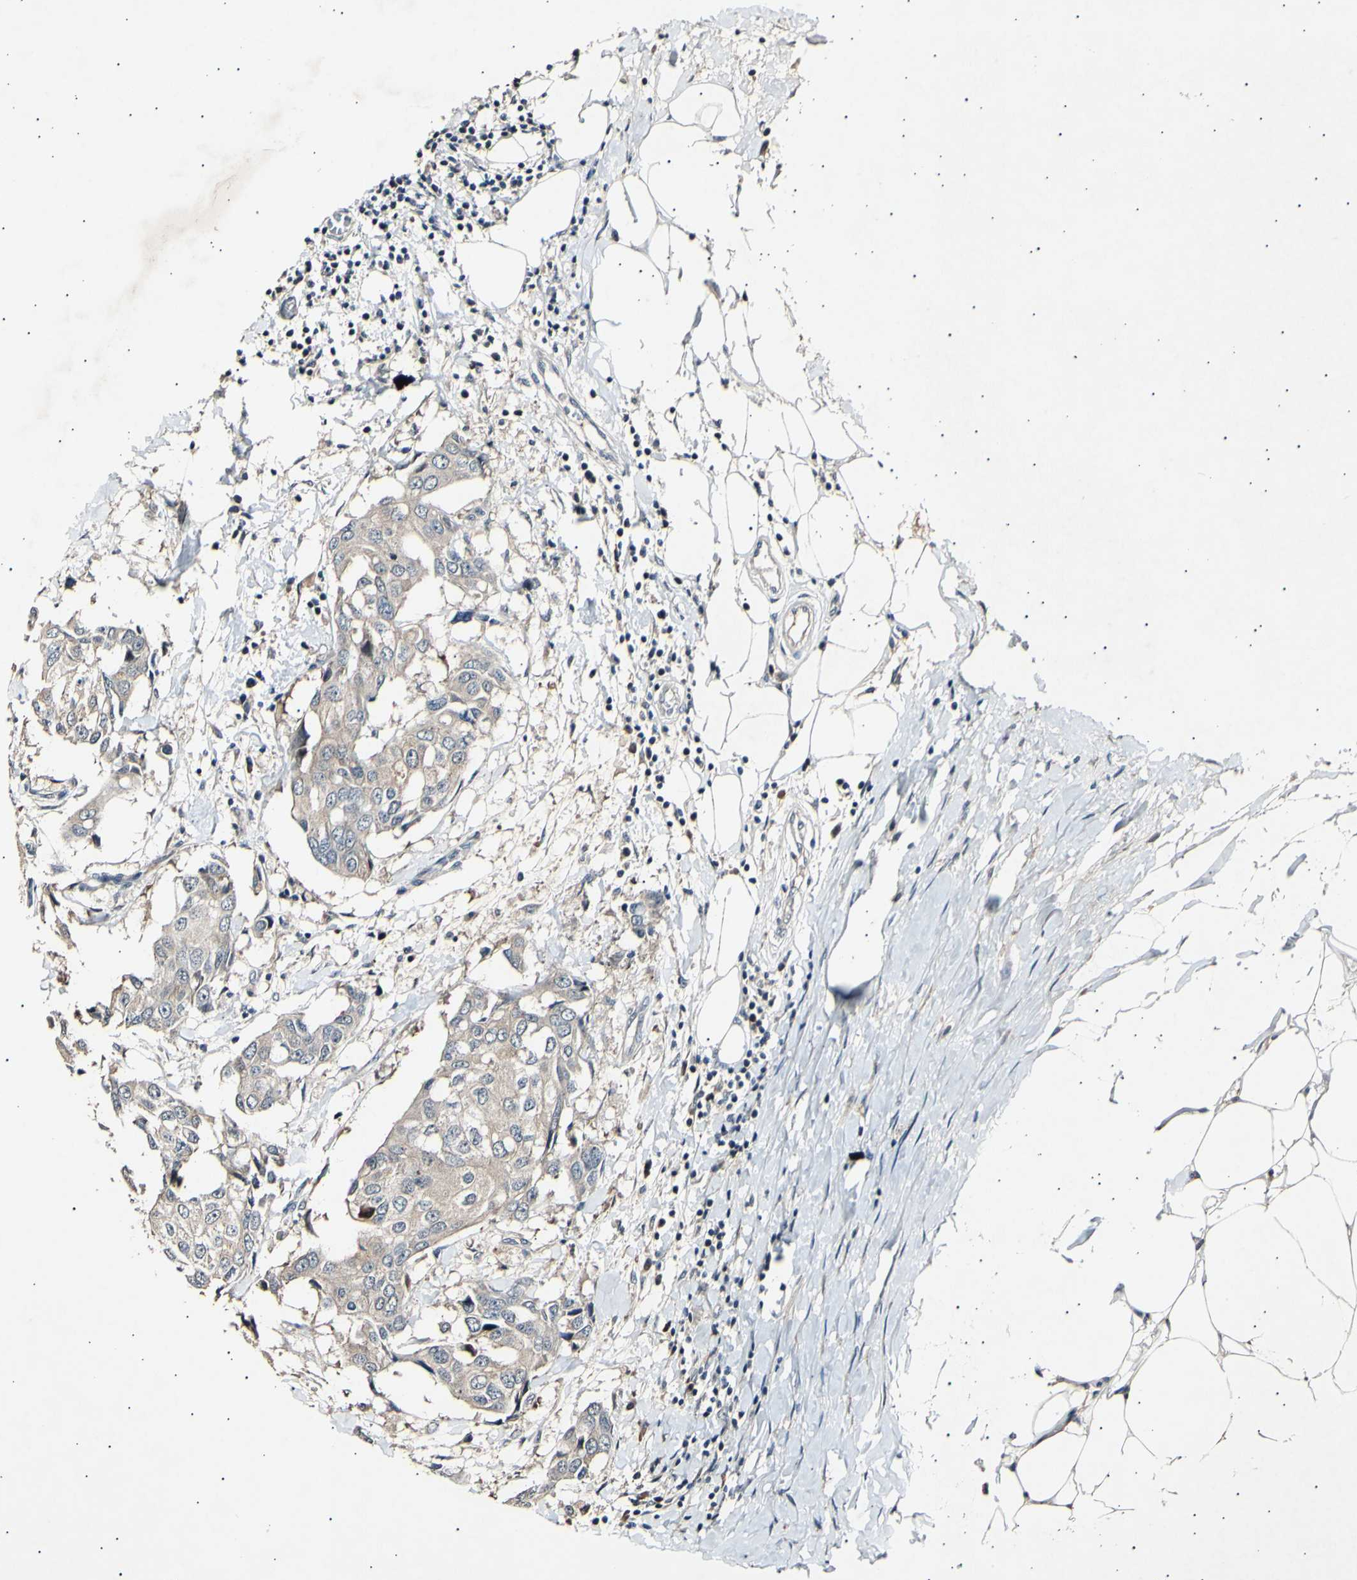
{"staining": {"intensity": "weak", "quantity": ">75%", "location": "cytoplasmic/membranous"}, "tissue": "breast cancer", "cell_type": "Tumor cells", "image_type": "cancer", "snomed": [{"axis": "morphology", "description": "Duct carcinoma"}, {"axis": "topography", "description": "Breast"}], "caption": "Breast intraductal carcinoma stained for a protein (brown) exhibits weak cytoplasmic/membranous positive expression in about >75% of tumor cells.", "gene": "ADCY3", "patient": {"sex": "female", "age": 27}}